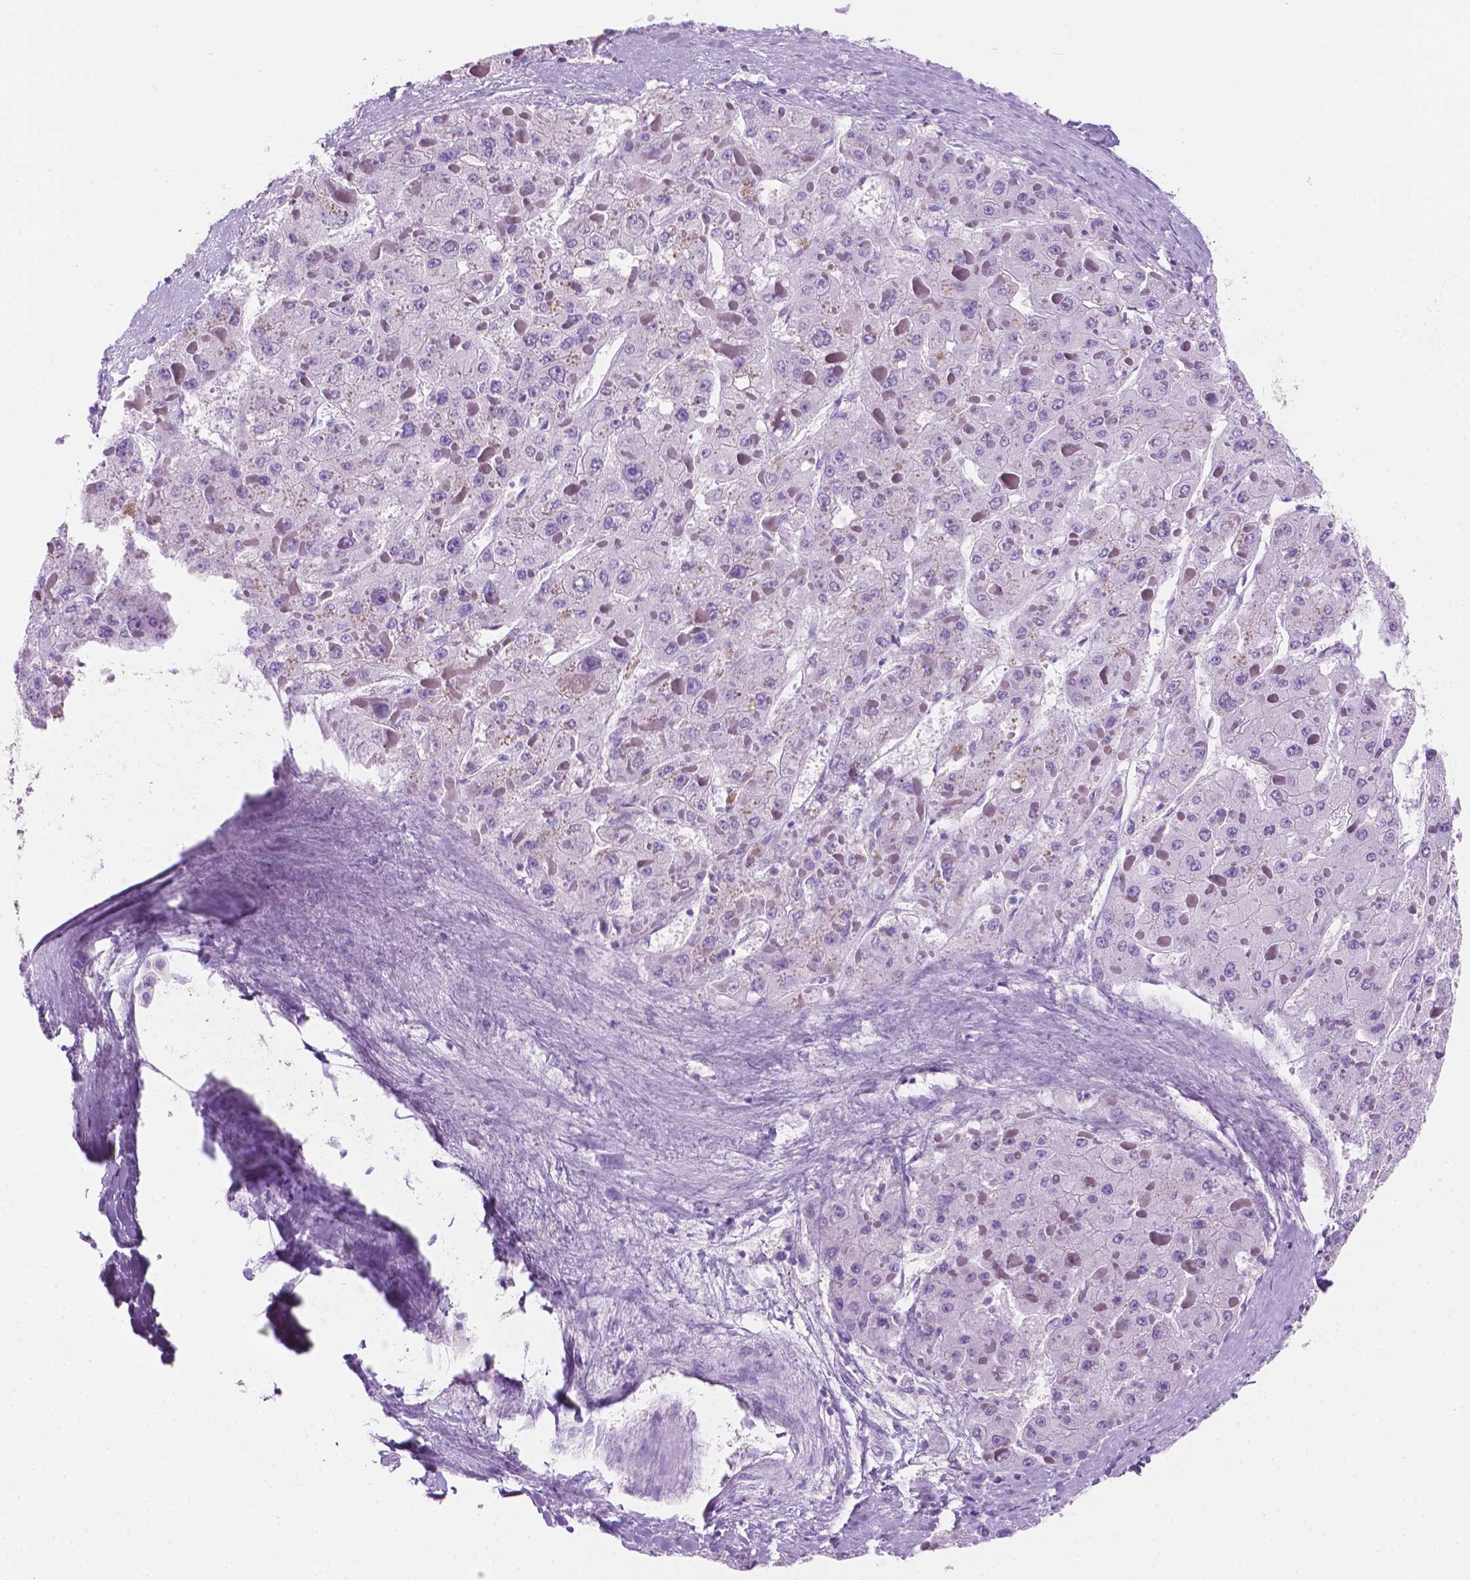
{"staining": {"intensity": "negative", "quantity": "none", "location": "none"}, "tissue": "liver cancer", "cell_type": "Tumor cells", "image_type": "cancer", "snomed": [{"axis": "morphology", "description": "Carcinoma, Hepatocellular, NOS"}, {"axis": "topography", "description": "Liver"}], "caption": "Histopathology image shows no significant protein staining in tumor cells of liver hepatocellular carcinoma.", "gene": "EPPK1", "patient": {"sex": "female", "age": 73}}